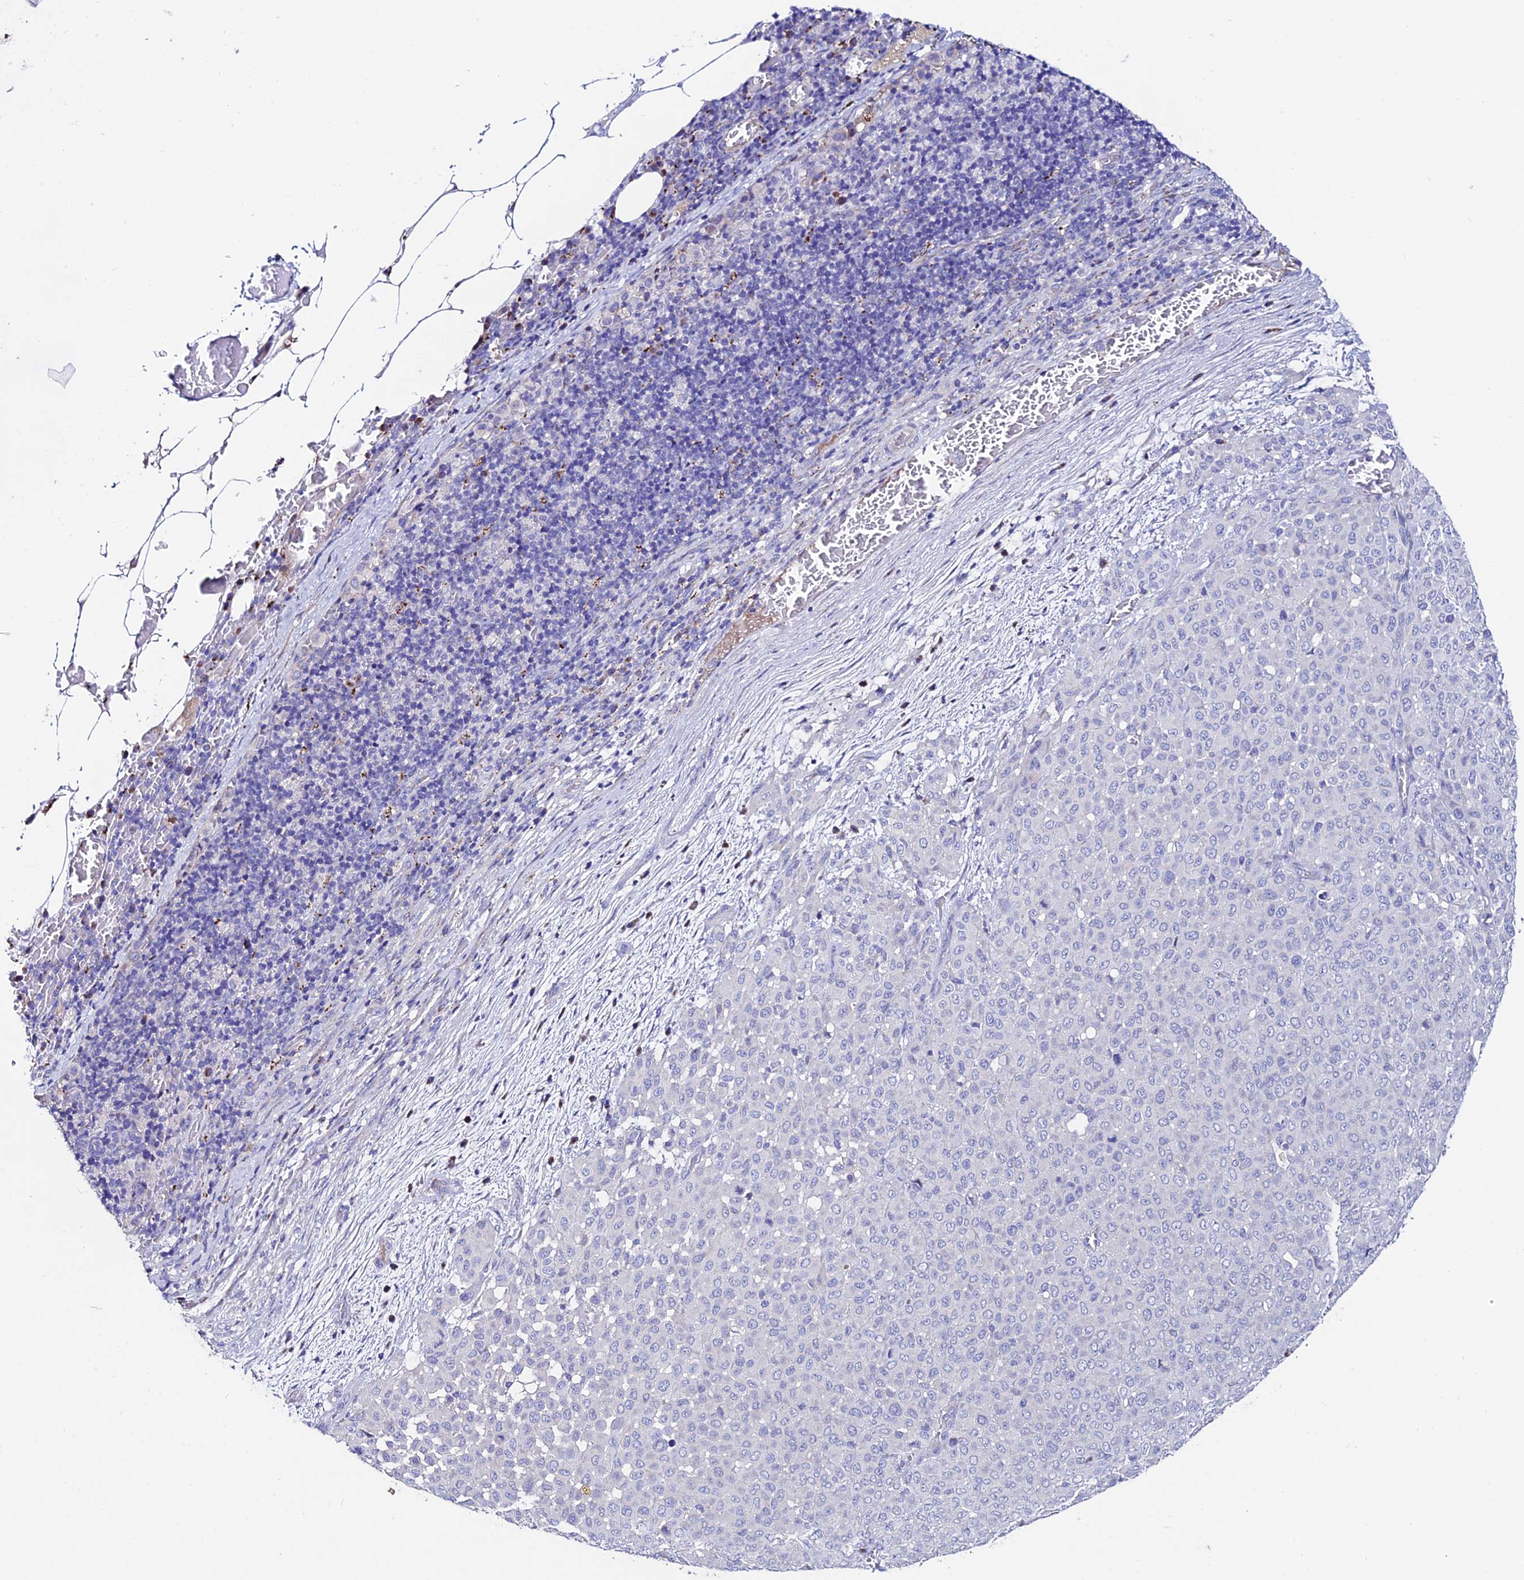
{"staining": {"intensity": "negative", "quantity": "none", "location": "none"}, "tissue": "melanoma", "cell_type": "Tumor cells", "image_type": "cancer", "snomed": [{"axis": "morphology", "description": "Malignant melanoma, Metastatic site"}, {"axis": "topography", "description": "Skin"}], "caption": "This histopathology image is of melanoma stained with immunohistochemistry (IHC) to label a protein in brown with the nuclei are counter-stained blue. There is no positivity in tumor cells.", "gene": "SLC25A16", "patient": {"sex": "female", "age": 81}}